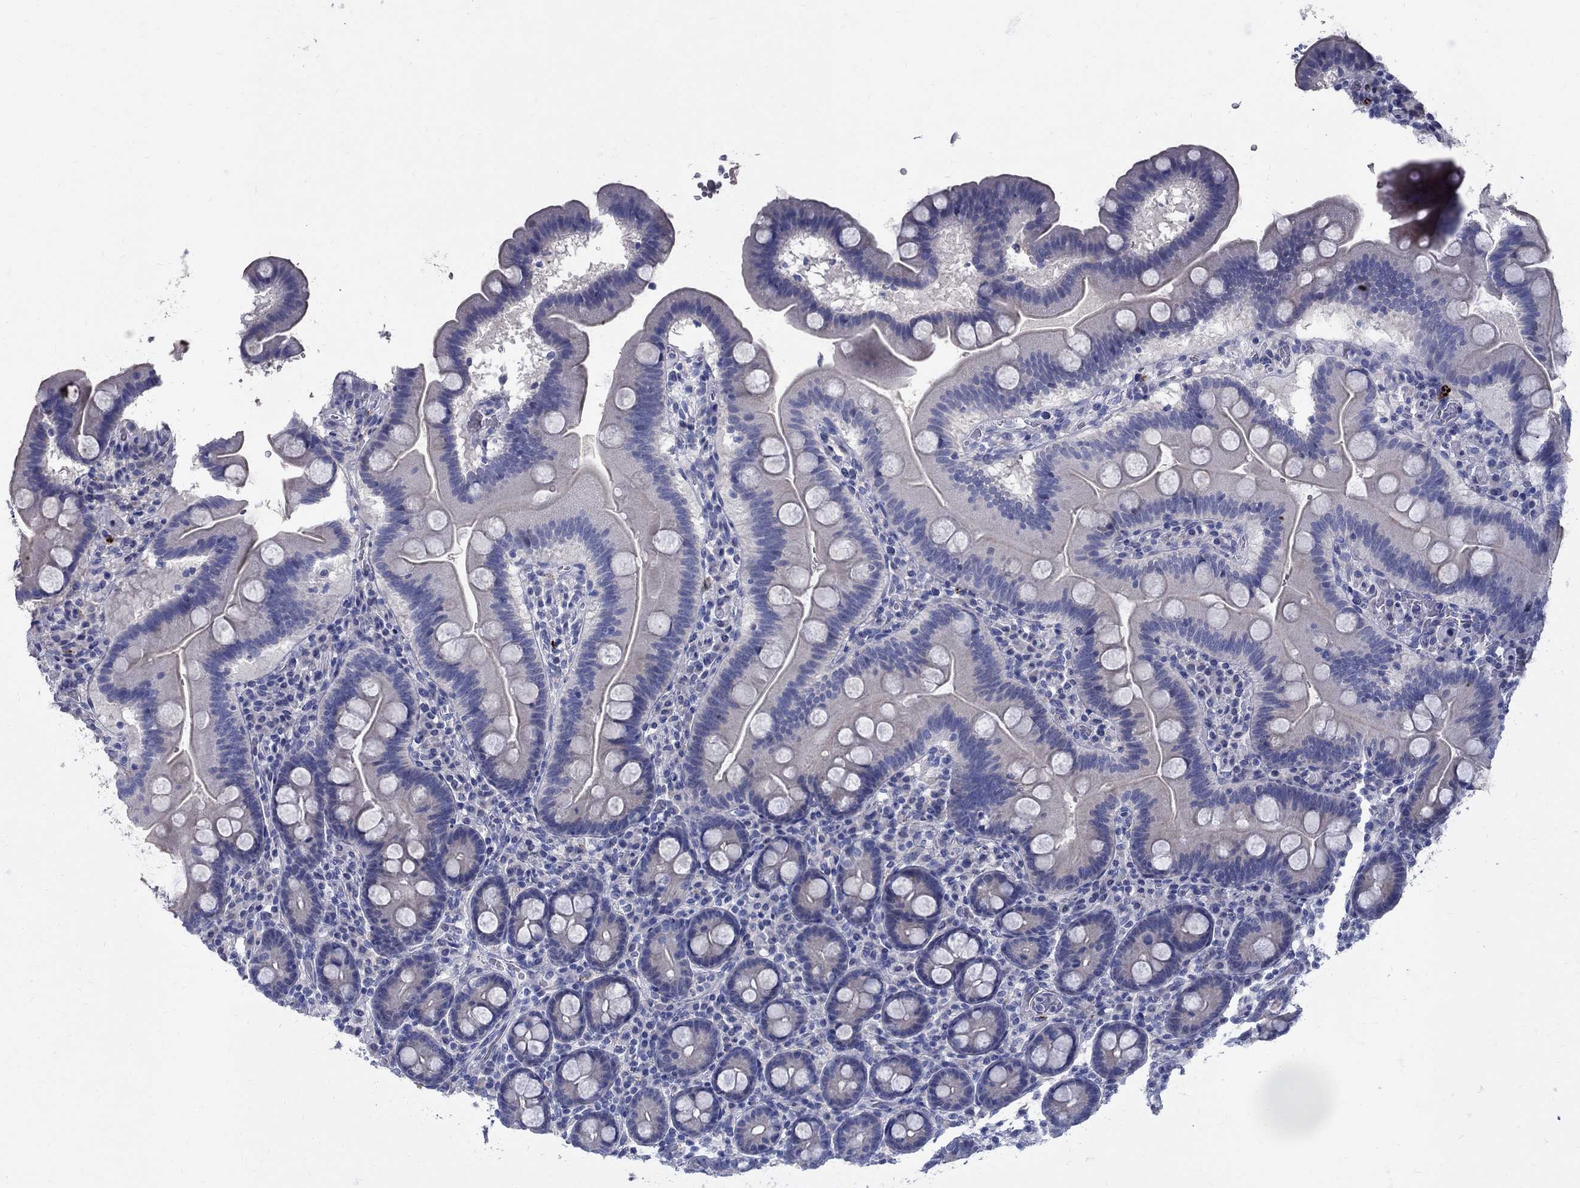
{"staining": {"intensity": "negative", "quantity": "none", "location": "none"}, "tissue": "duodenum", "cell_type": "Glandular cells", "image_type": "normal", "snomed": [{"axis": "morphology", "description": "Normal tissue, NOS"}, {"axis": "topography", "description": "Duodenum"}], "caption": "IHC micrograph of normal duodenum: human duodenum stained with DAB (3,3'-diaminobenzidine) demonstrates no significant protein positivity in glandular cells.", "gene": "TP53TG5", "patient": {"sex": "male", "age": 59}}